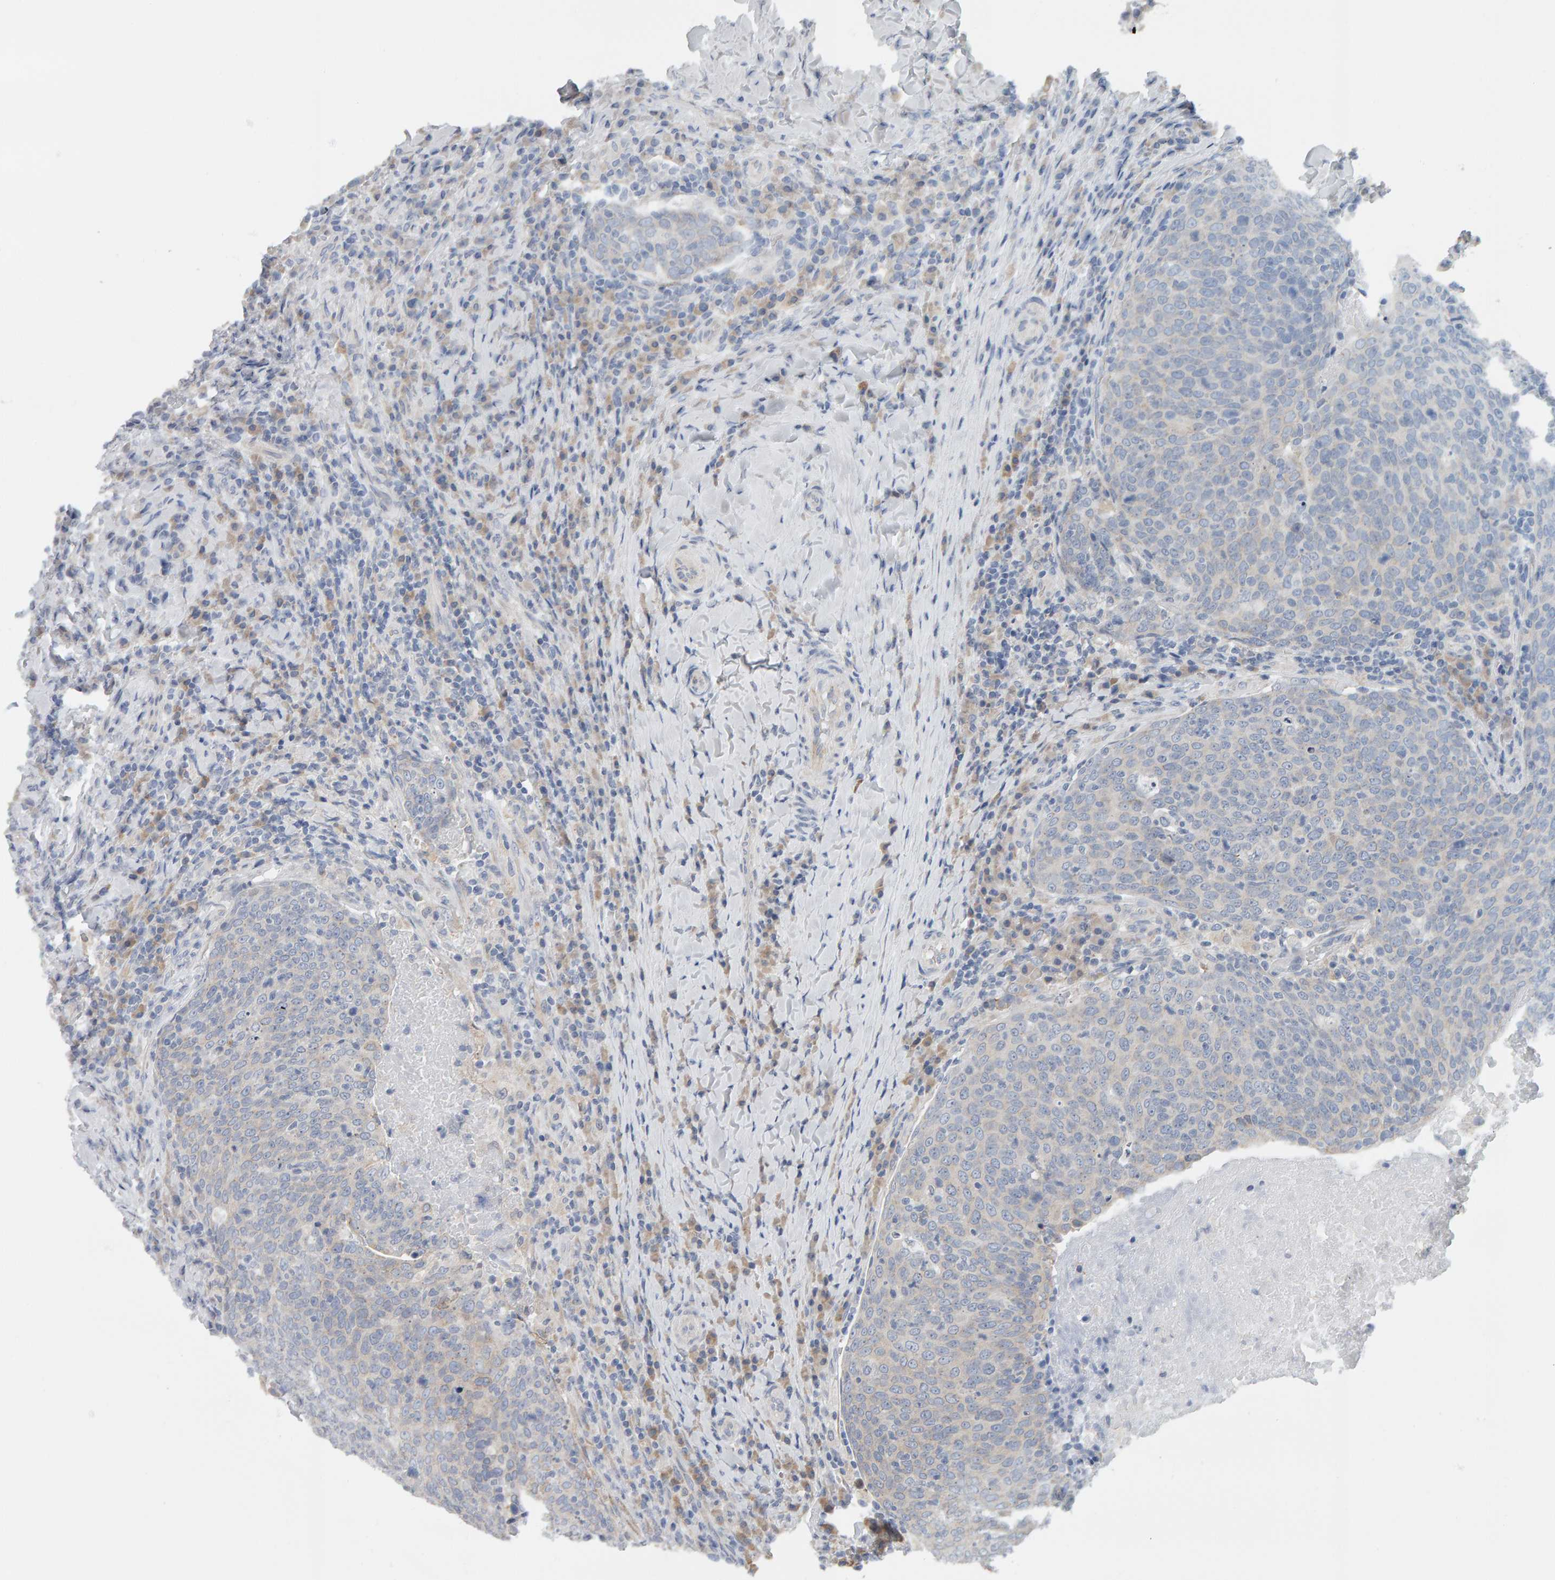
{"staining": {"intensity": "negative", "quantity": "none", "location": "none"}, "tissue": "head and neck cancer", "cell_type": "Tumor cells", "image_type": "cancer", "snomed": [{"axis": "morphology", "description": "Squamous cell carcinoma, NOS"}, {"axis": "morphology", "description": "Squamous cell carcinoma, metastatic, NOS"}, {"axis": "topography", "description": "Lymph node"}, {"axis": "topography", "description": "Head-Neck"}], "caption": "A photomicrograph of human head and neck metastatic squamous cell carcinoma is negative for staining in tumor cells. (DAB immunohistochemistry (IHC) visualized using brightfield microscopy, high magnification).", "gene": "ADHFE1", "patient": {"sex": "male", "age": 62}}